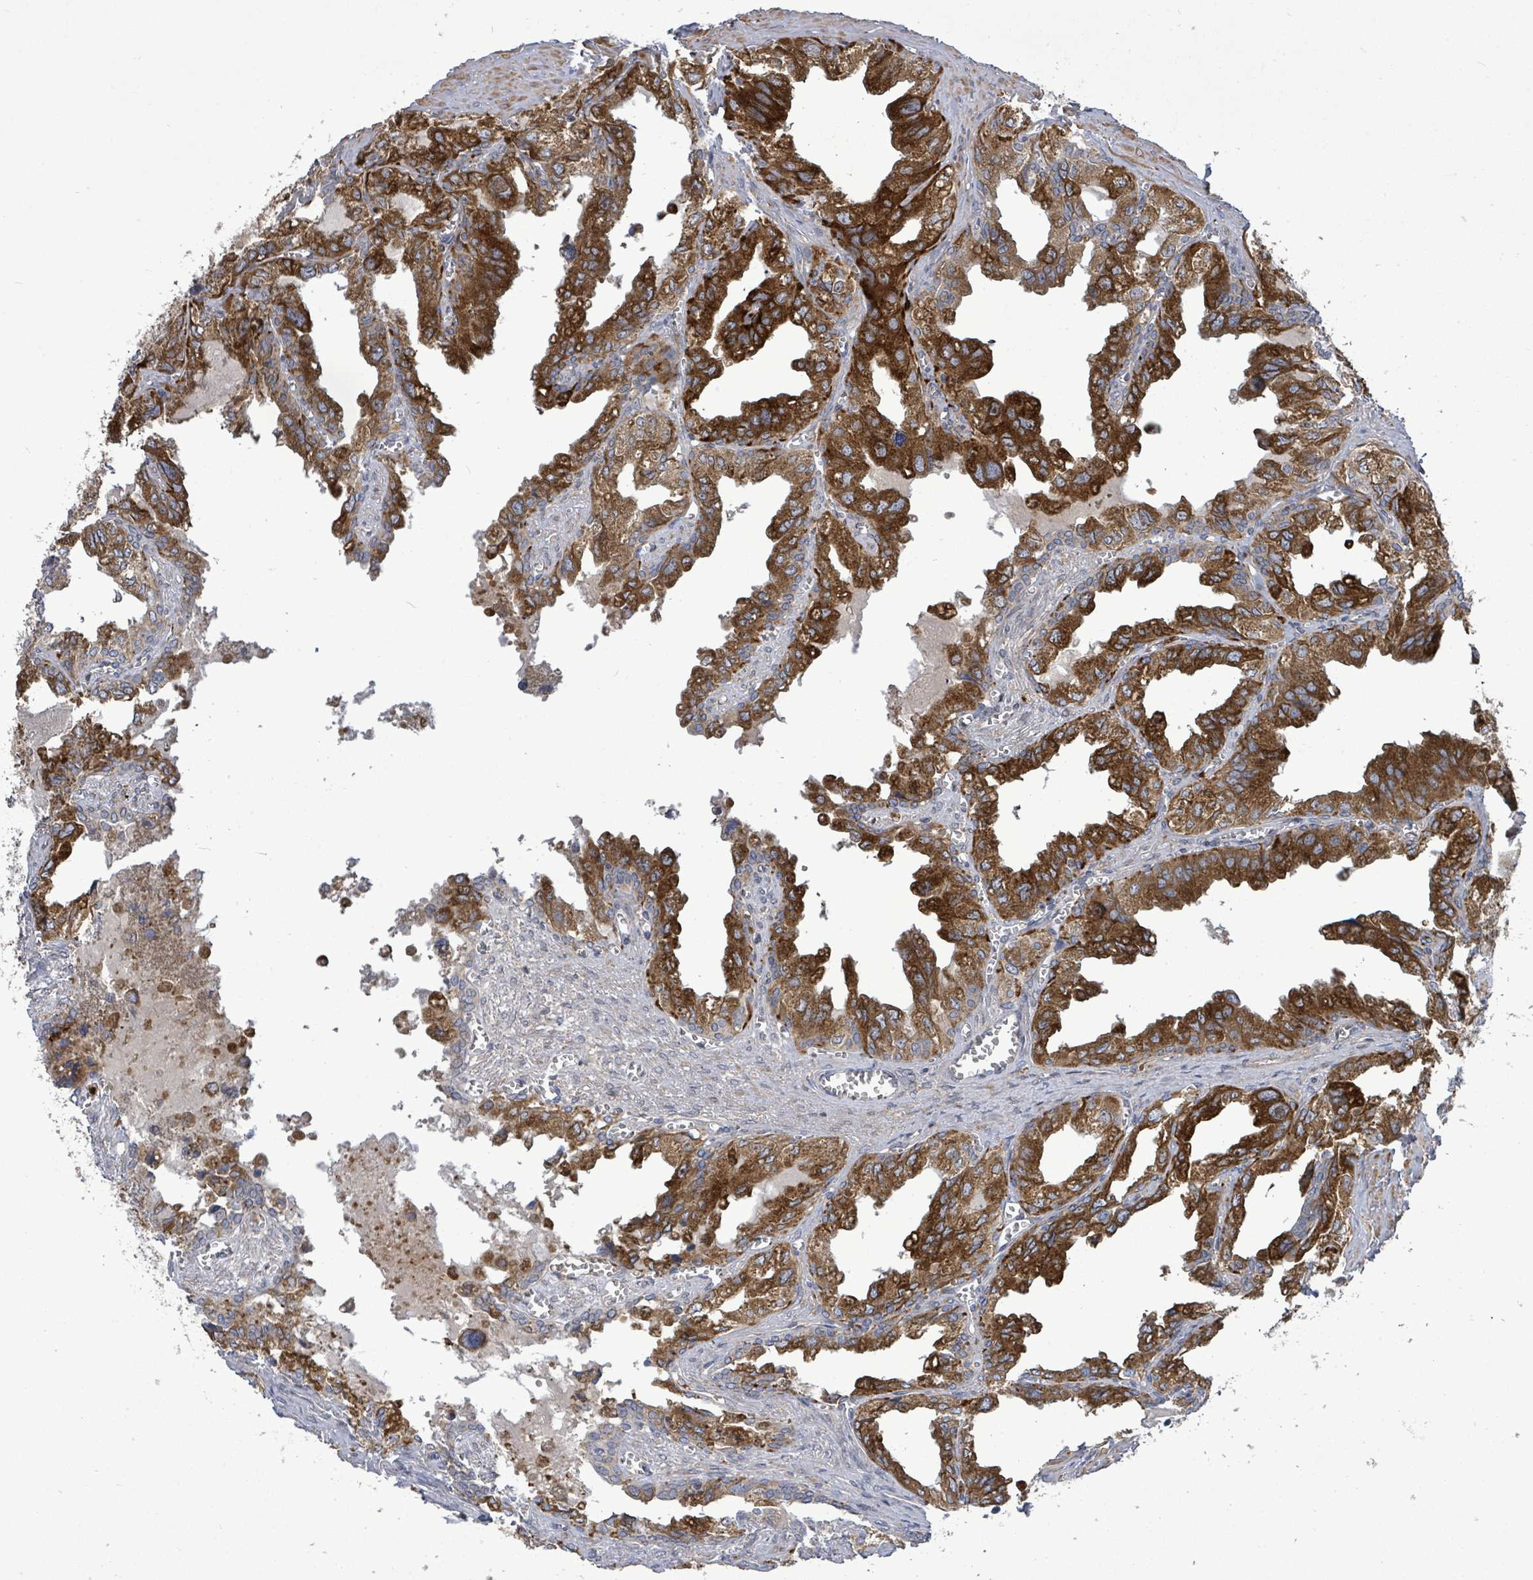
{"staining": {"intensity": "strong", "quantity": ">75%", "location": "cytoplasmic/membranous"}, "tissue": "seminal vesicle", "cell_type": "Glandular cells", "image_type": "normal", "snomed": [{"axis": "morphology", "description": "Normal tissue, NOS"}, {"axis": "topography", "description": "Seminal veicle"}], "caption": "Immunohistochemical staining of normal seminal vesicle displays high levels of strong cytoplasmic/membranous expression in approximately >75% of glandular cells.", "gene": "SAR1A", "patient": {"sex": "male", "age": 67}}